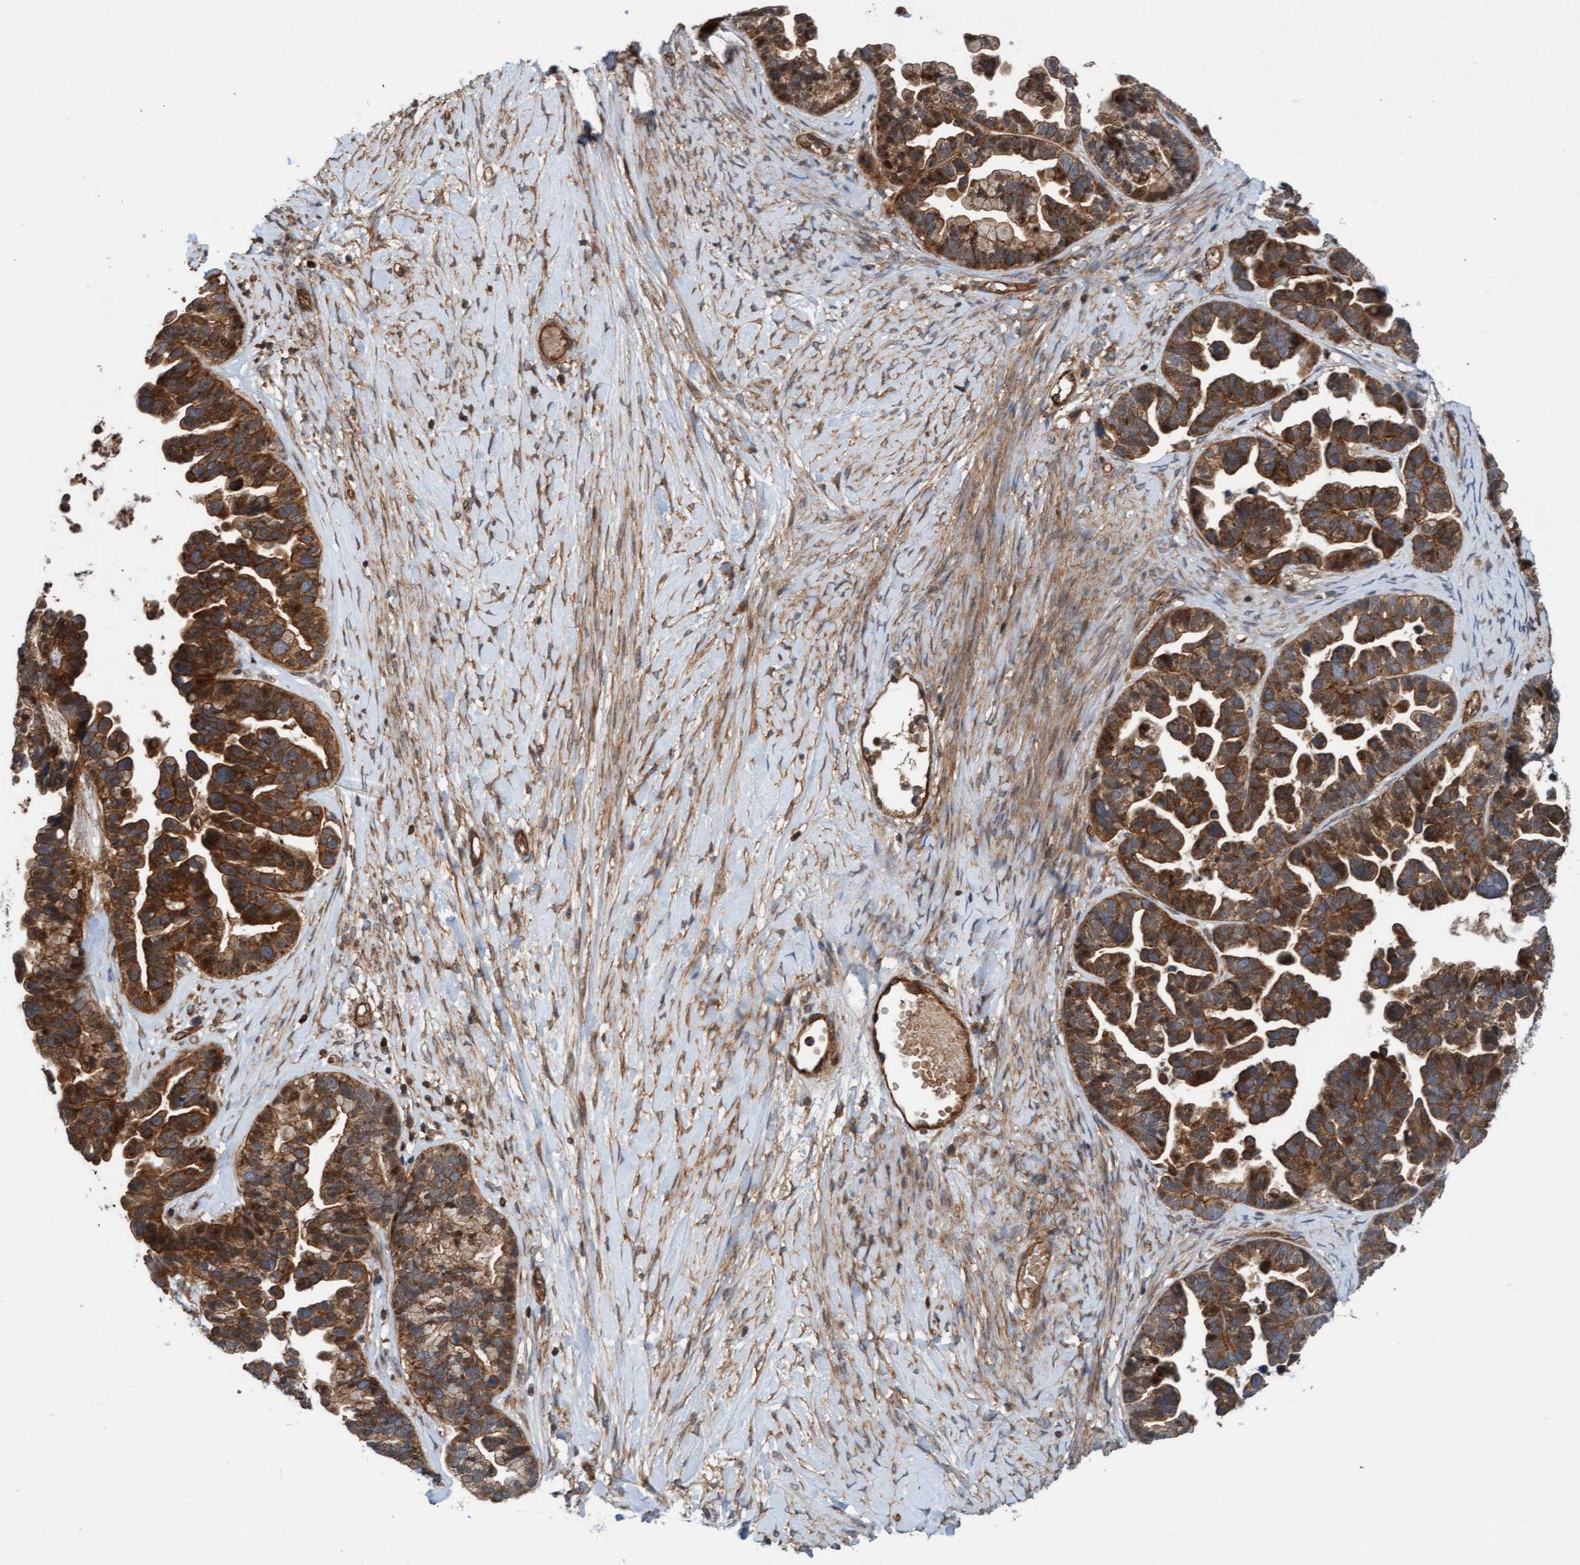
{"staining": {"intensity": "strong", "quantity": ">75%", "location": "cytoplasmic/membranous"}, "tissue": "ovarian cancer", "cell_type": "Tumor cells", "image_type": "cancer", "snomed": [{"axis": "morphology", "description": "Cystadenocarcinoma, serous, NOS"}, {"axis": "topography", "description": "Ovary"}], "caption": "This histopathology image demonstrates immunohistochemistry staining of human ovarian cancer (serous cystadenocarcinoma), with high strong cytoplasmic/membranous staining in approximately >75% of tumor cells.", "gene": "ERAL1", "patient": {"sex": "female", "age": 56}}